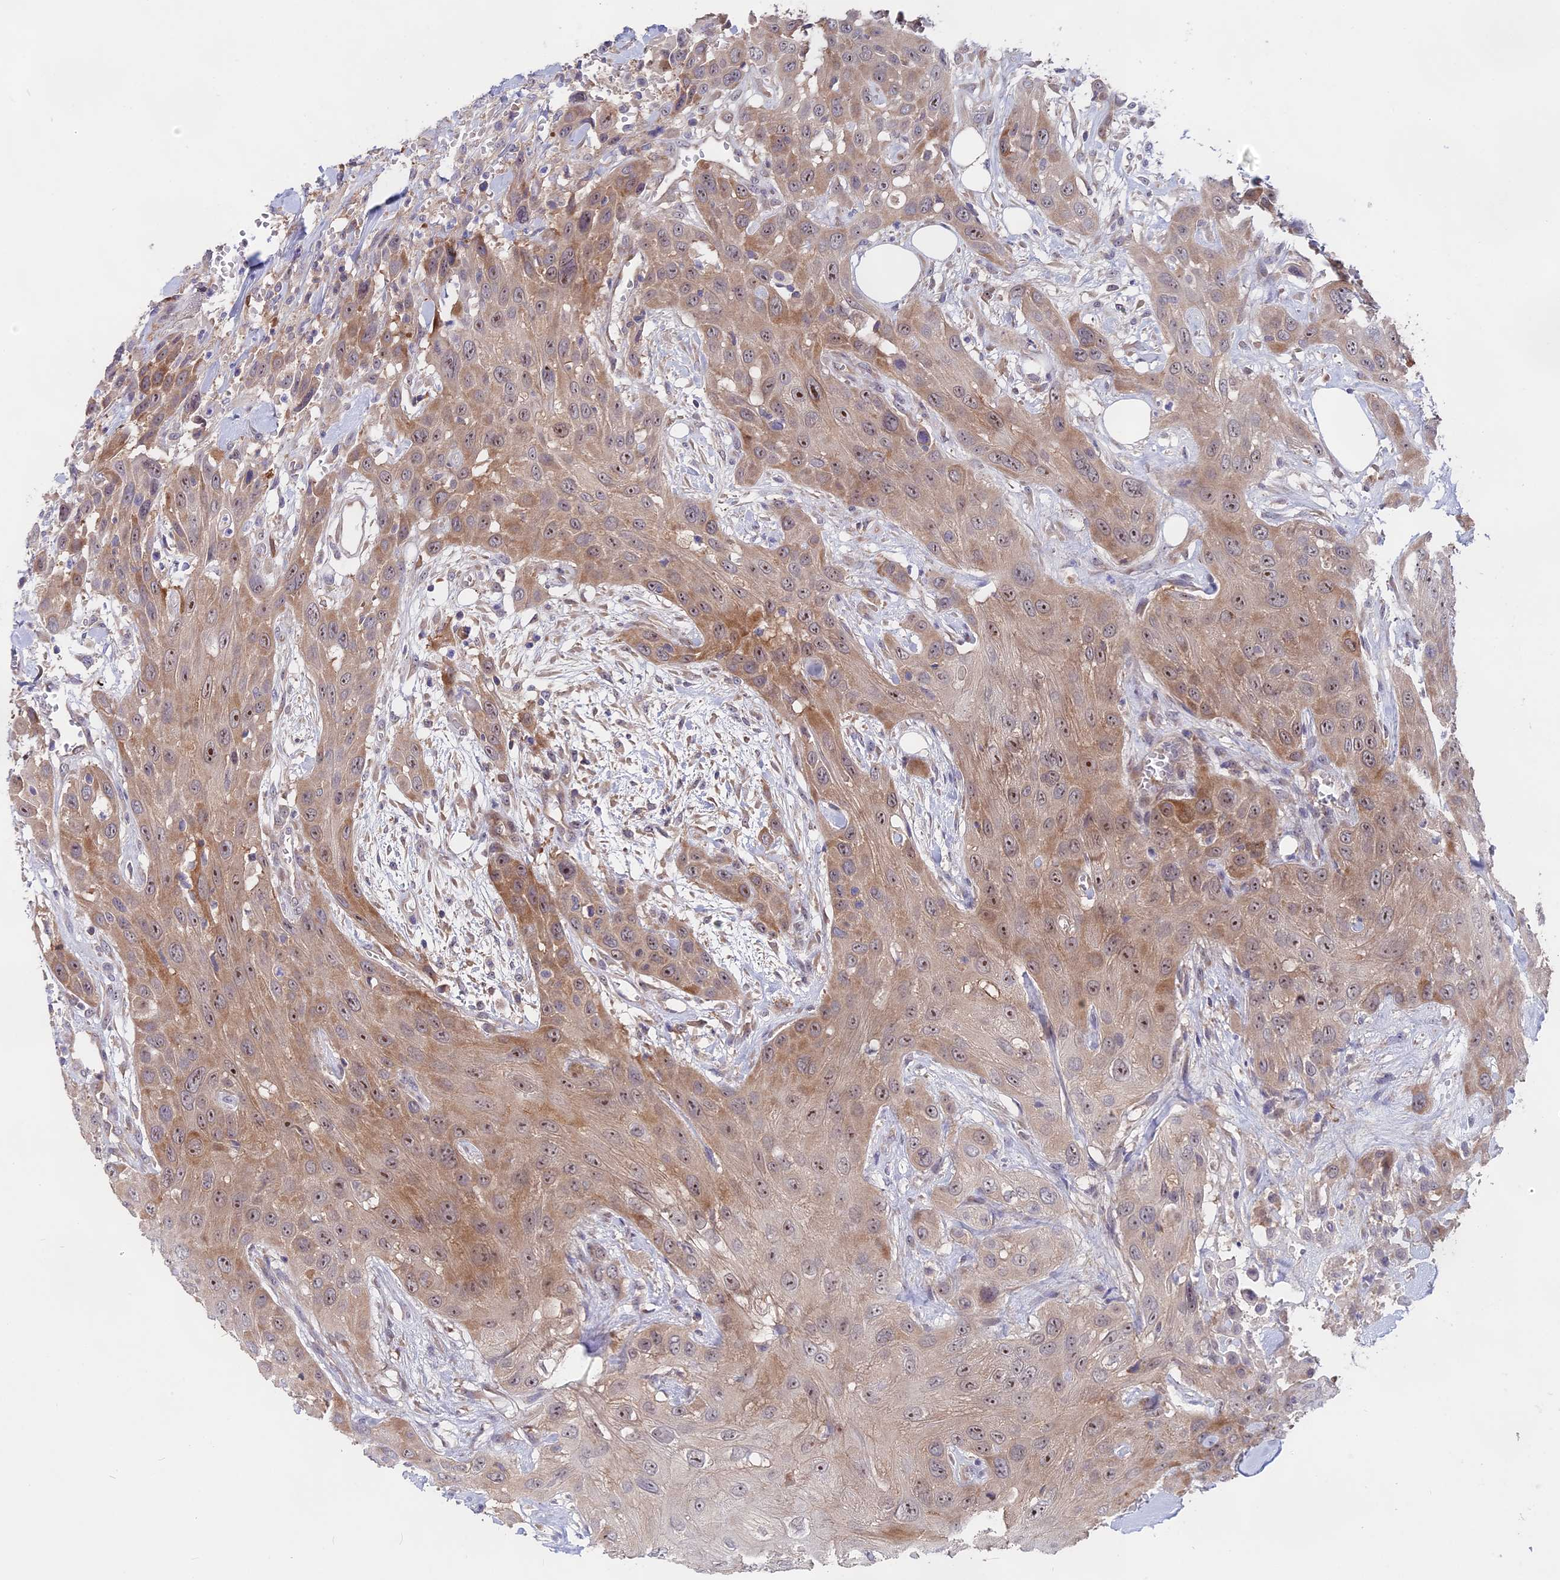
{"staining": {"intensity": "moderate", "quantity": ">75%", "location": "cytoplasmic/membranous,nuclear"}, "tissue": "head and neck cancer", "cell_type": "Tumor cells", "image_type": "cancer", "snomed": [{"axis": "morphology", "description": "Squamous cell carcinoma, NOS"}, {"axis": "topography", "description": "Head-Neck"}], "caption": "About >75% of tumor cells in head and neck cancer (squamous cell carcinoma) demonstrate moderate cytoplasmic/membranous and nuclear protein expression as visualized by brown immunohistochemical staining.", "gene": "TENT4B", "patient": {"sex": "male", "age": 81}}